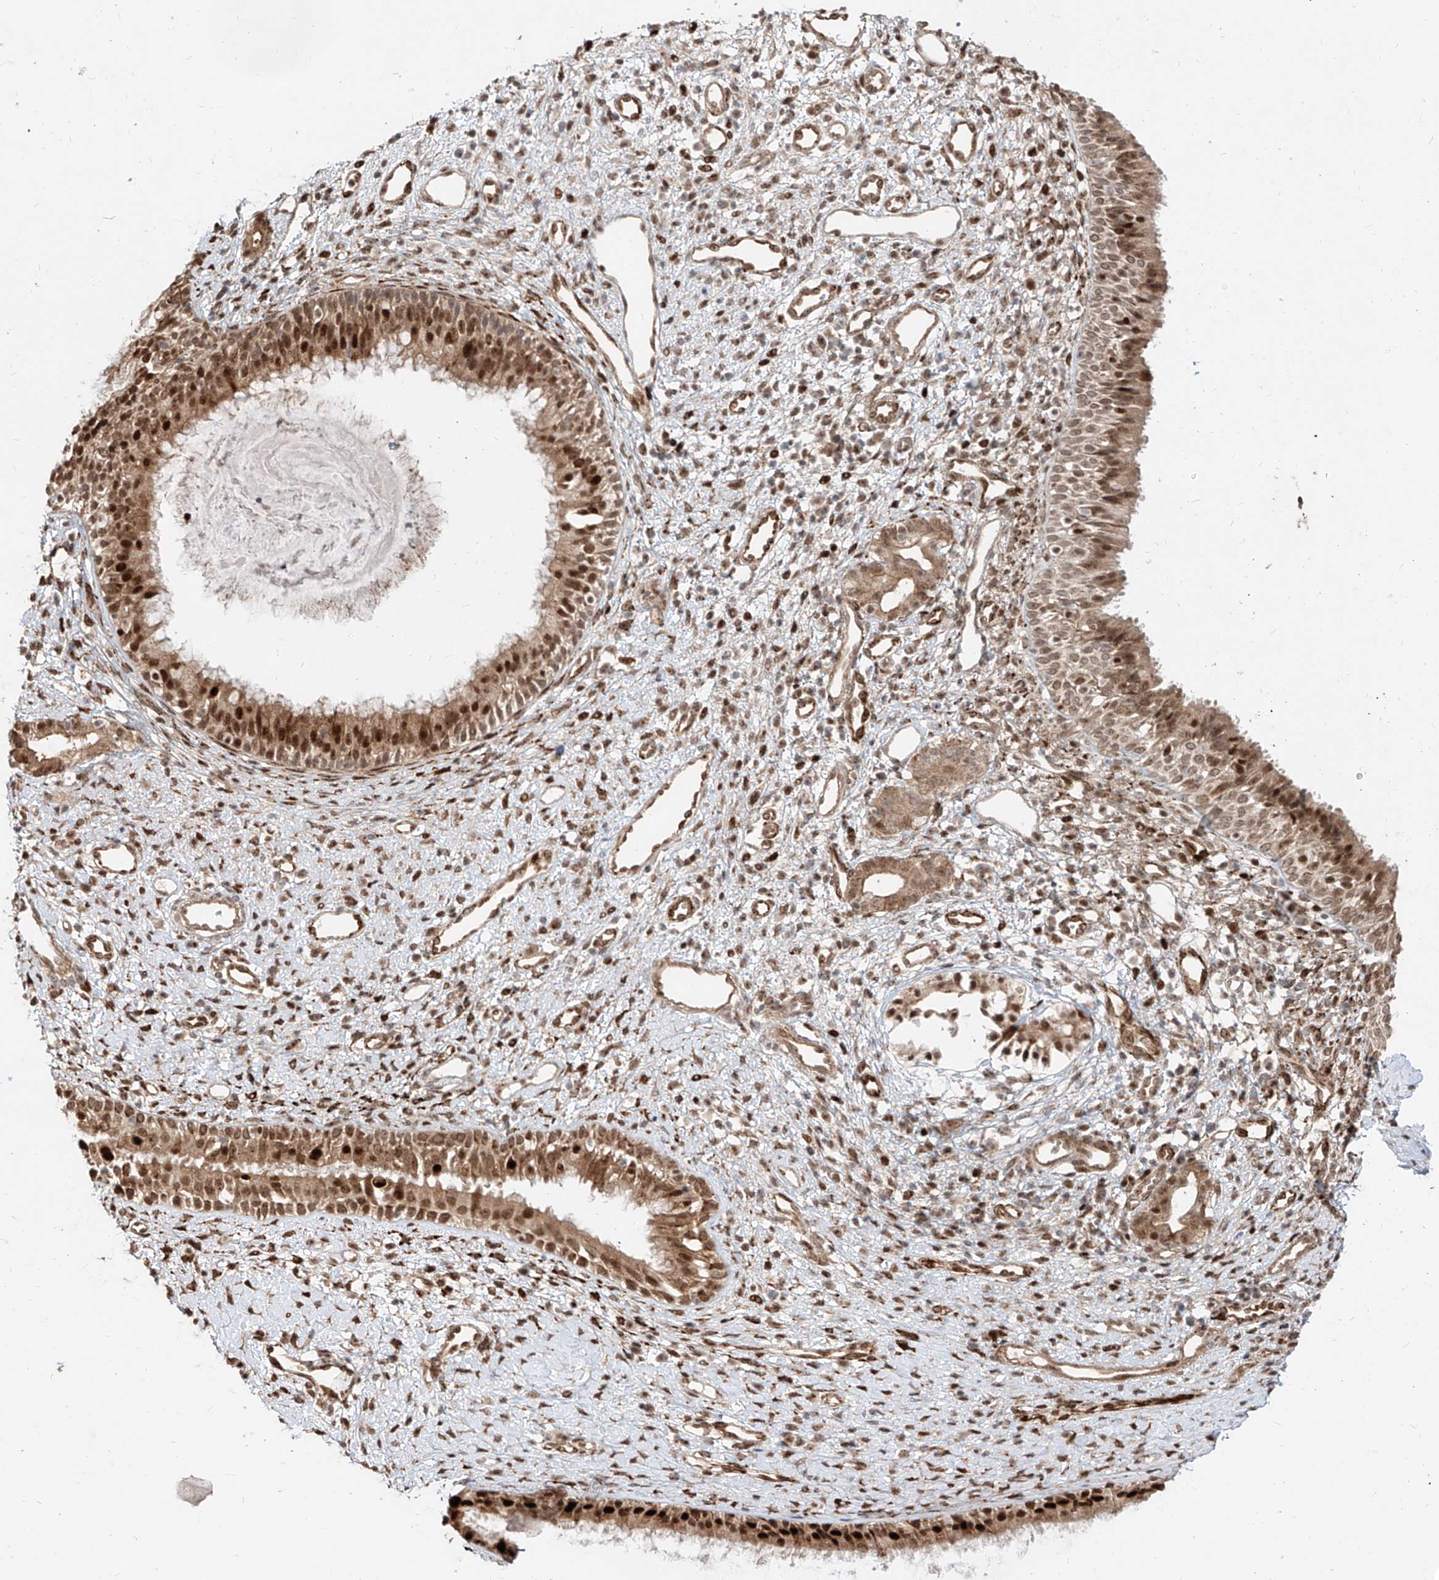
{"staining": {"intensity": "moderate", "quantity": ">75%", "location": "cytoplasmic/membranous,nuclear"}, "tissue": "nasopharynx", "cell_type": "Respiratory epithelial cells", "image_type": "normal", "snomed": [{"axis": "morphology", "description": "Normal tissue, NOS"}, {"axis": "topography", "description": "Nasopharynx"}], "caption": "Nasopharynx stained for a protein (brown) shows moderate cytoplasmic/membranous,nuclear positive expression in approximately >75% of respiratory epithelial cells.", "gene": "ZNF710", "patient": {"sex": "male", "age": 22}}